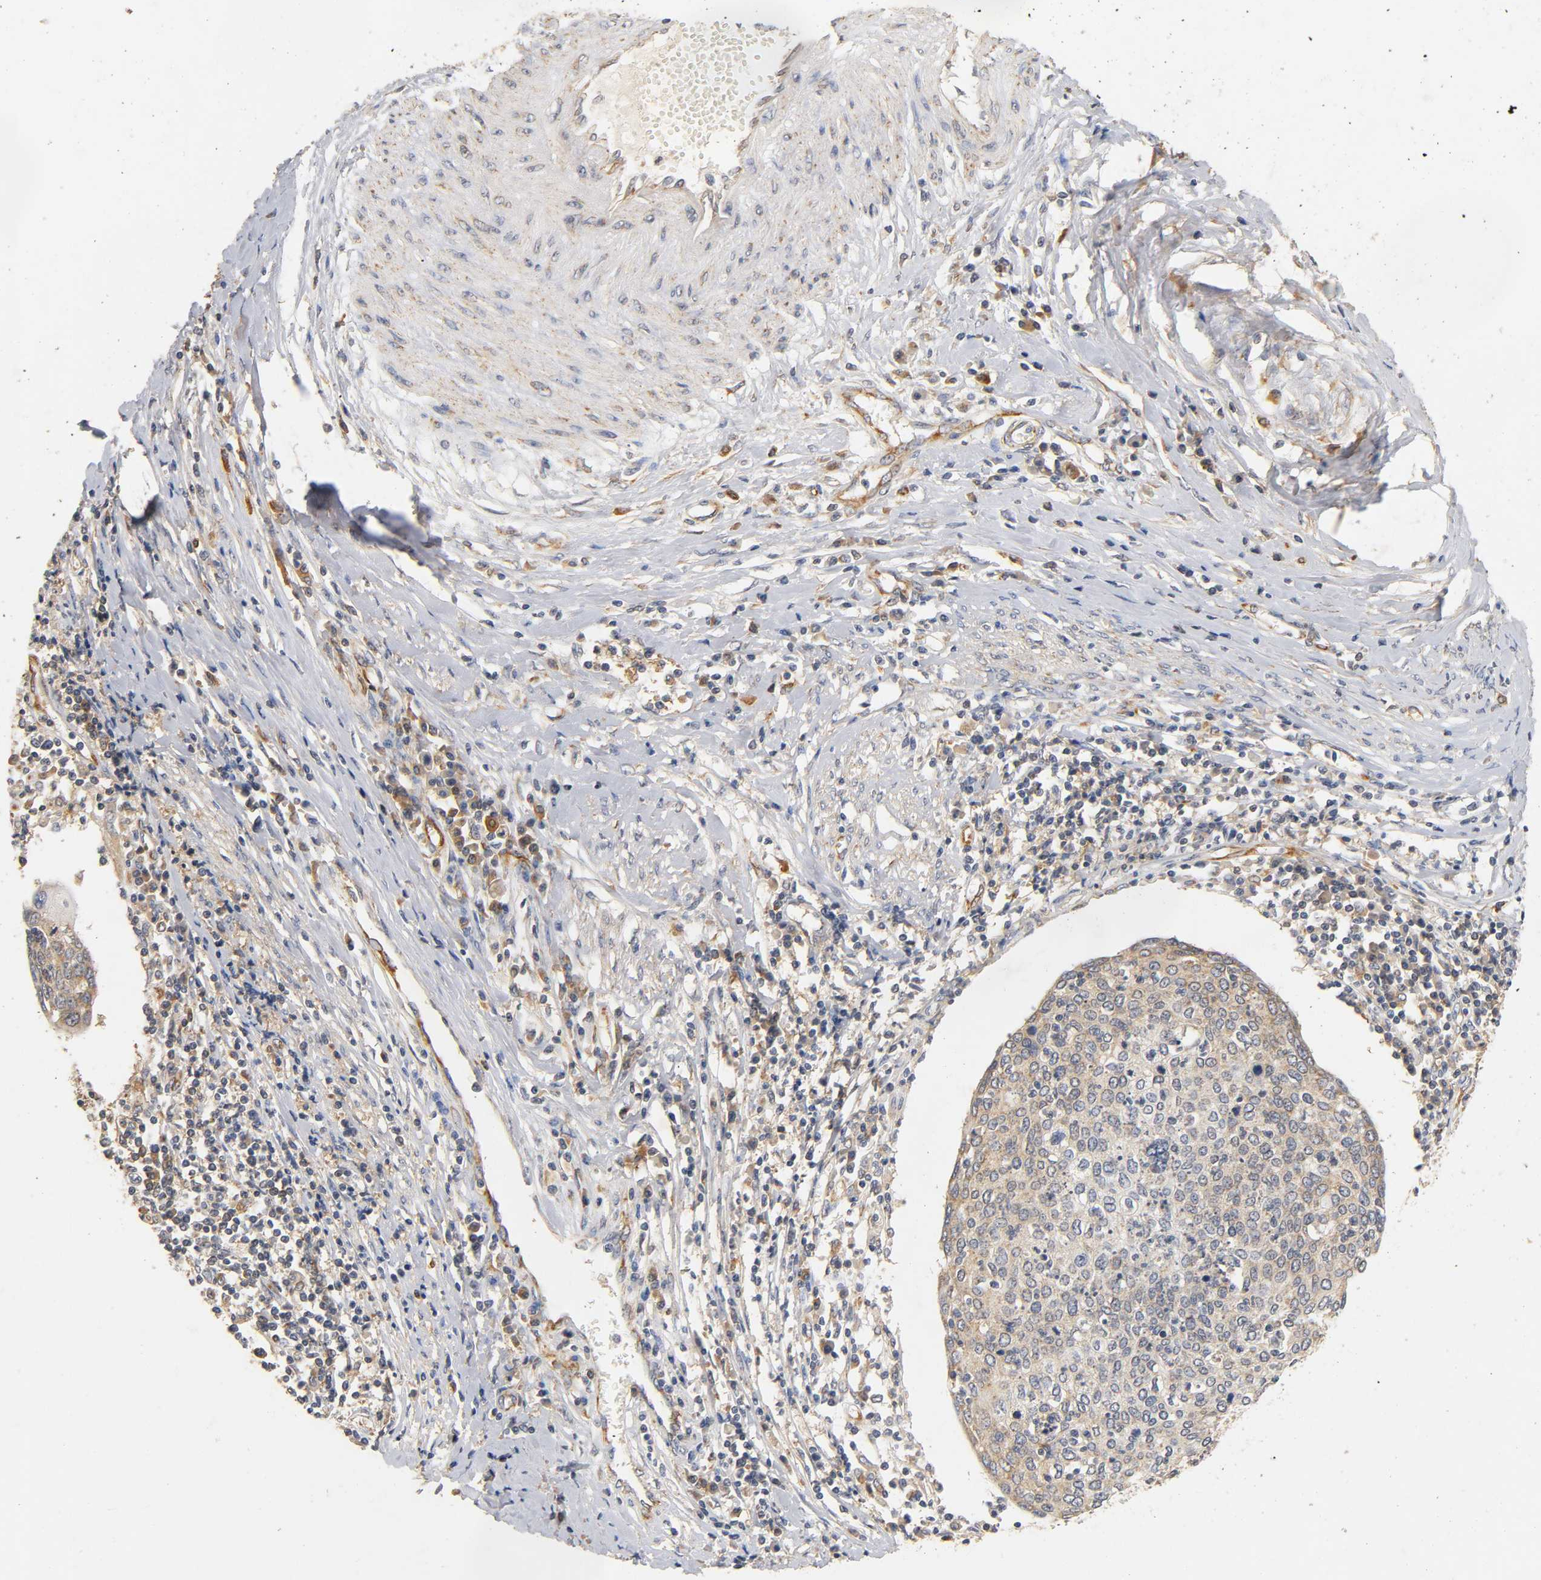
{"staining": {"intensity": "weak", "quantity": "25%-75%", "location": "cytoplasmic/membranous"}, "tissue": "cervical cancer", "cell_type": "Tumor cells", "image_type": "cancer", "snomed": [{"axis": "morphology", "description": "Squamous cell carcinoma, NOS"}, {"axis": "topography", "description": "Cervix"}], "caption": "Weak cytoplasmic/membranous protein positivity is present in approximately 25%-75% of tumor cells in cervical squamous cell carcinoma. Using DAB (3,3'-diaminobenzidine) (brown) and hematoxylin (blue) stains, captured at high magnification using brightfield microscopy.", "gene": "SCAP", "patient": {"sex": "female", "age": 40}}